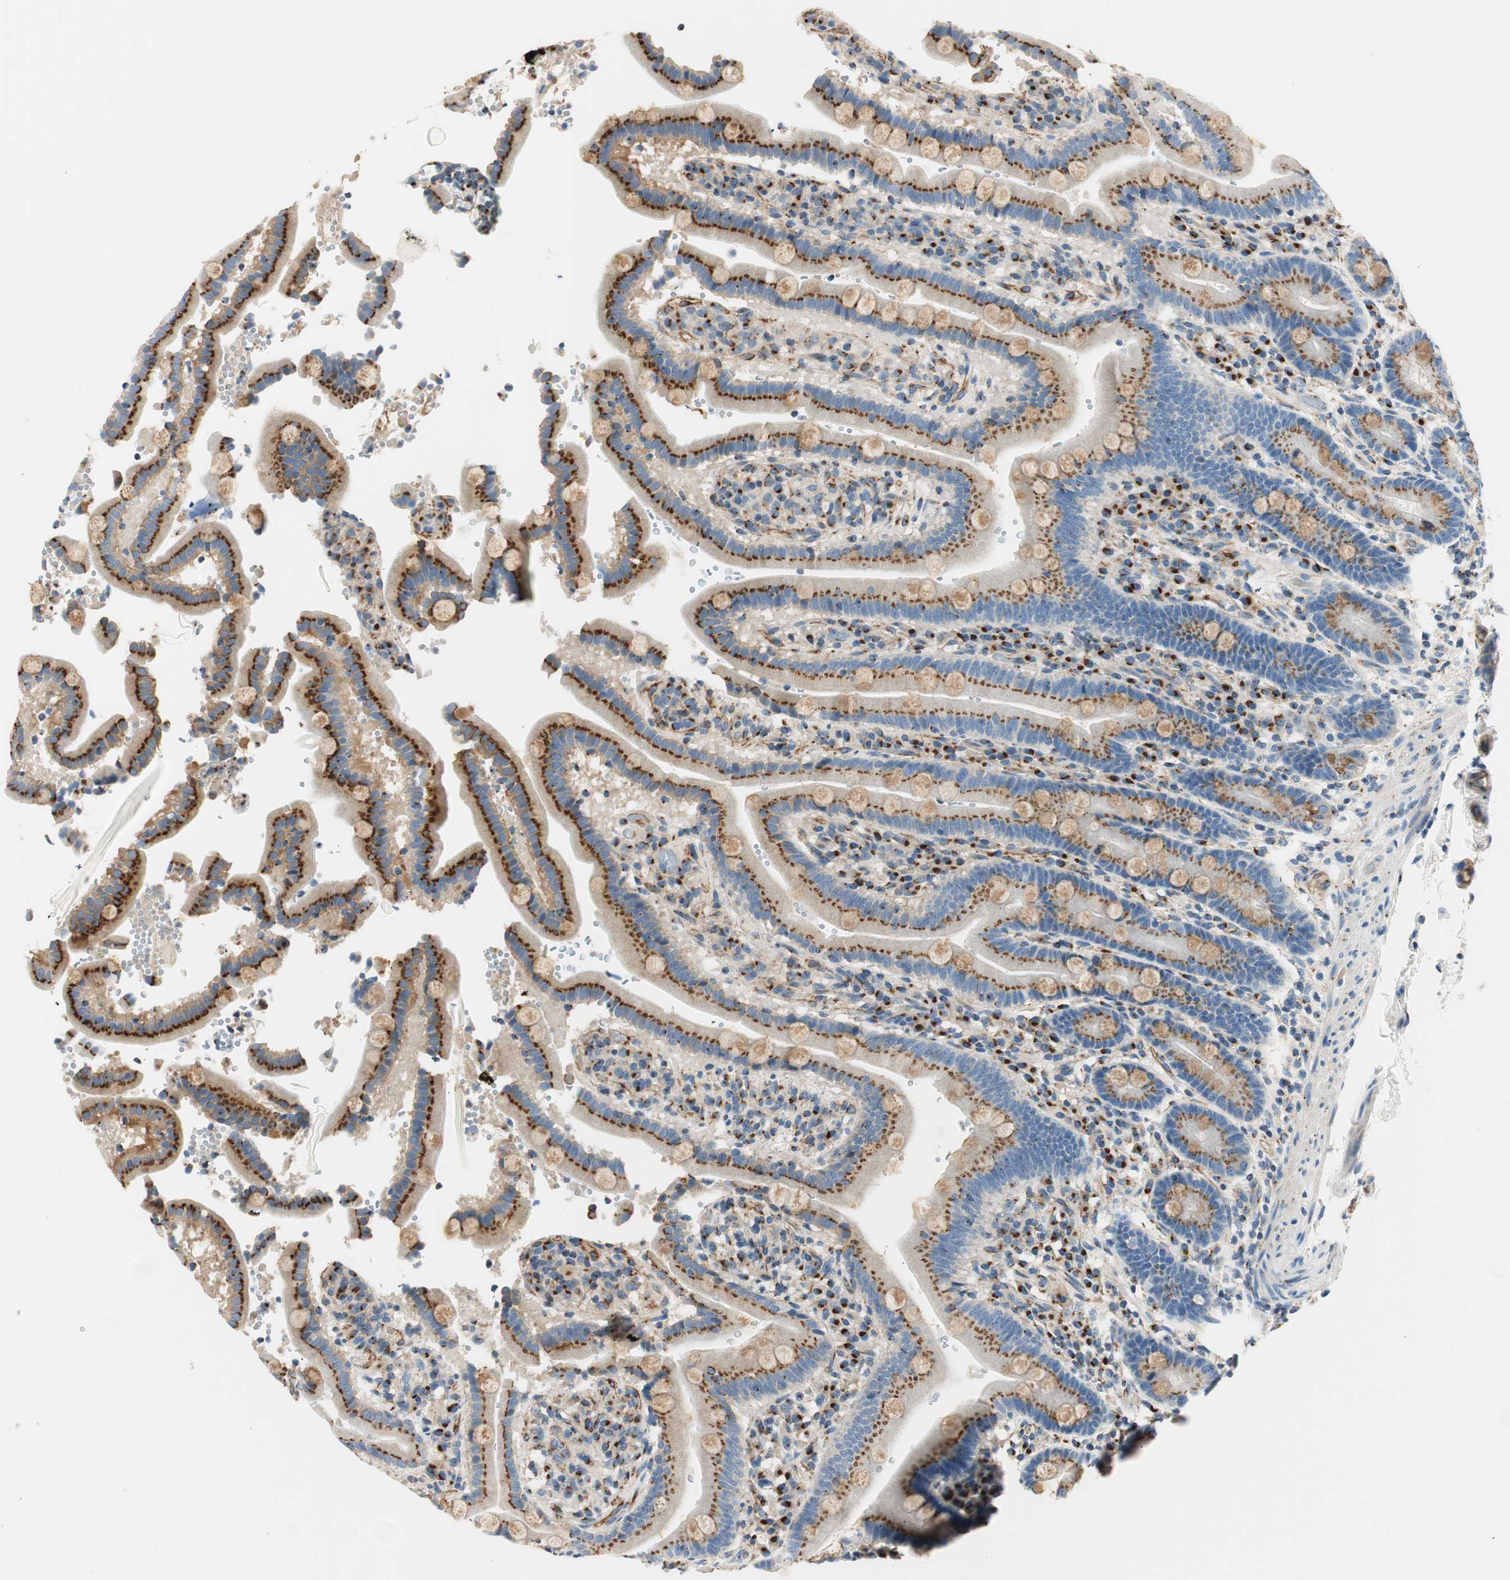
{"staining": {"intensity": "strong", "quantity": ">75%", "location": "cytoplasmic/membranous"}, "tissue": "duodenum", "cell_type": "Glandular cells", "image_type": "normal", "snomed": [{"axis": "morphology", "description": "Normal tissue, NOS"}, {"axis": "topography", "description": "Small intestine, NOS"}], "caption": "Glandular cells display high levels of strong cytoplasmic/membranous staining in about >75% of cells in normal duodenum. The staining was performed using DAB, with brown indicating positive protein expression. Nuclei are stained blue with hematoxylin.", "gene": "TMF1", "patient": {"sex": "female", "age": 71}}